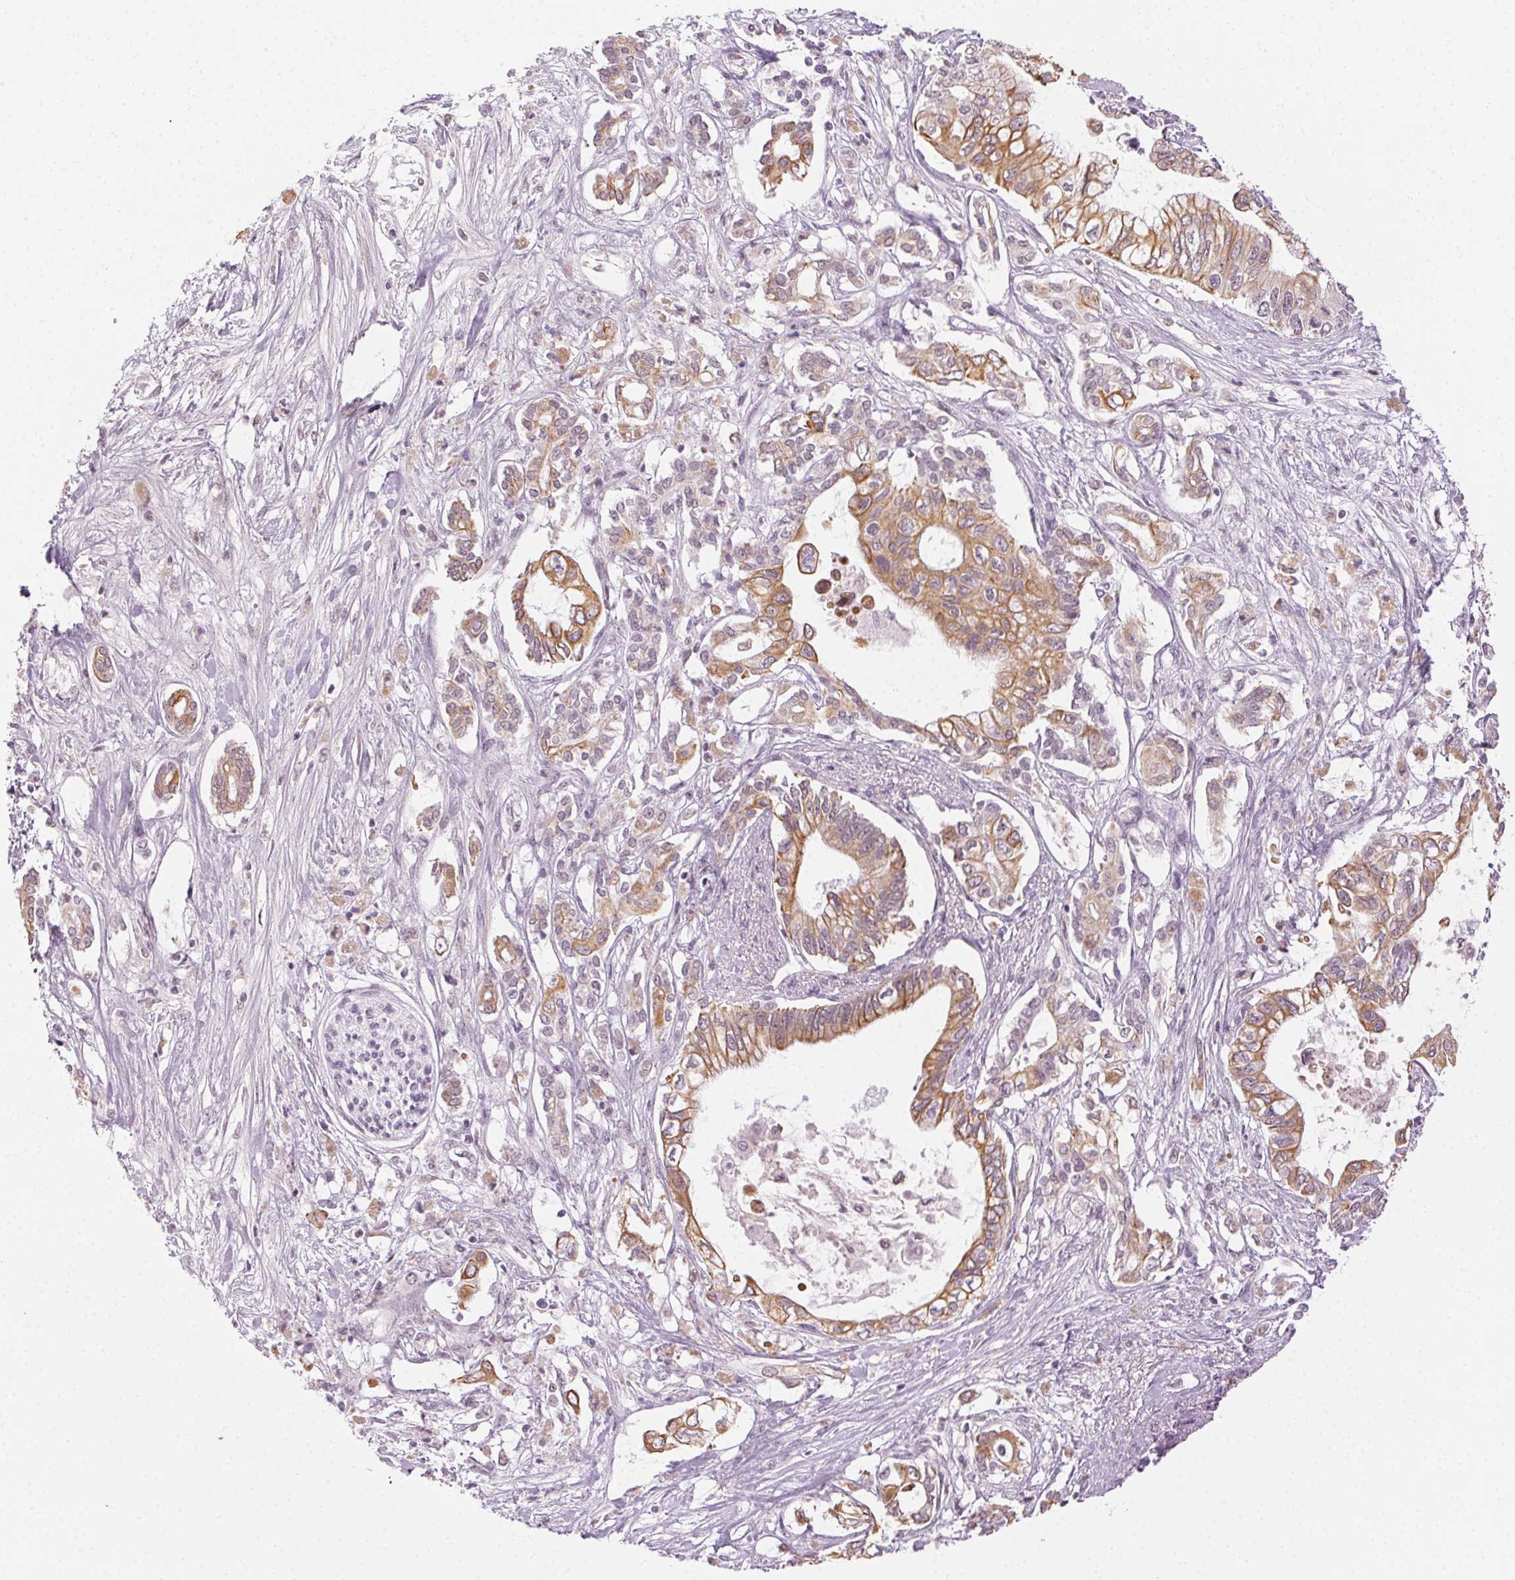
{"staining": {"intensity": "moderate", "quantity": "25%-75%", "location": "cytoplasmic/membranous"}, "tissue": "pancreatic cancer", "cell_type": "Tumor cells", "image_type": "cancer", "snomed": [{"axis": "morphology", "description": "Adenocarcinoma, NOS"}, {"axis": "topography", "description": "Pancreas"}], "caption": "Immunohistochemical staining of adenocarcinoma (pancreatic) displays medium levels of moderate cytoplasmic/membranous expression in about 25%-75% of tumor cells.", "gene": "AIF1L", "patient": {"sex": "female", "age": 63}}